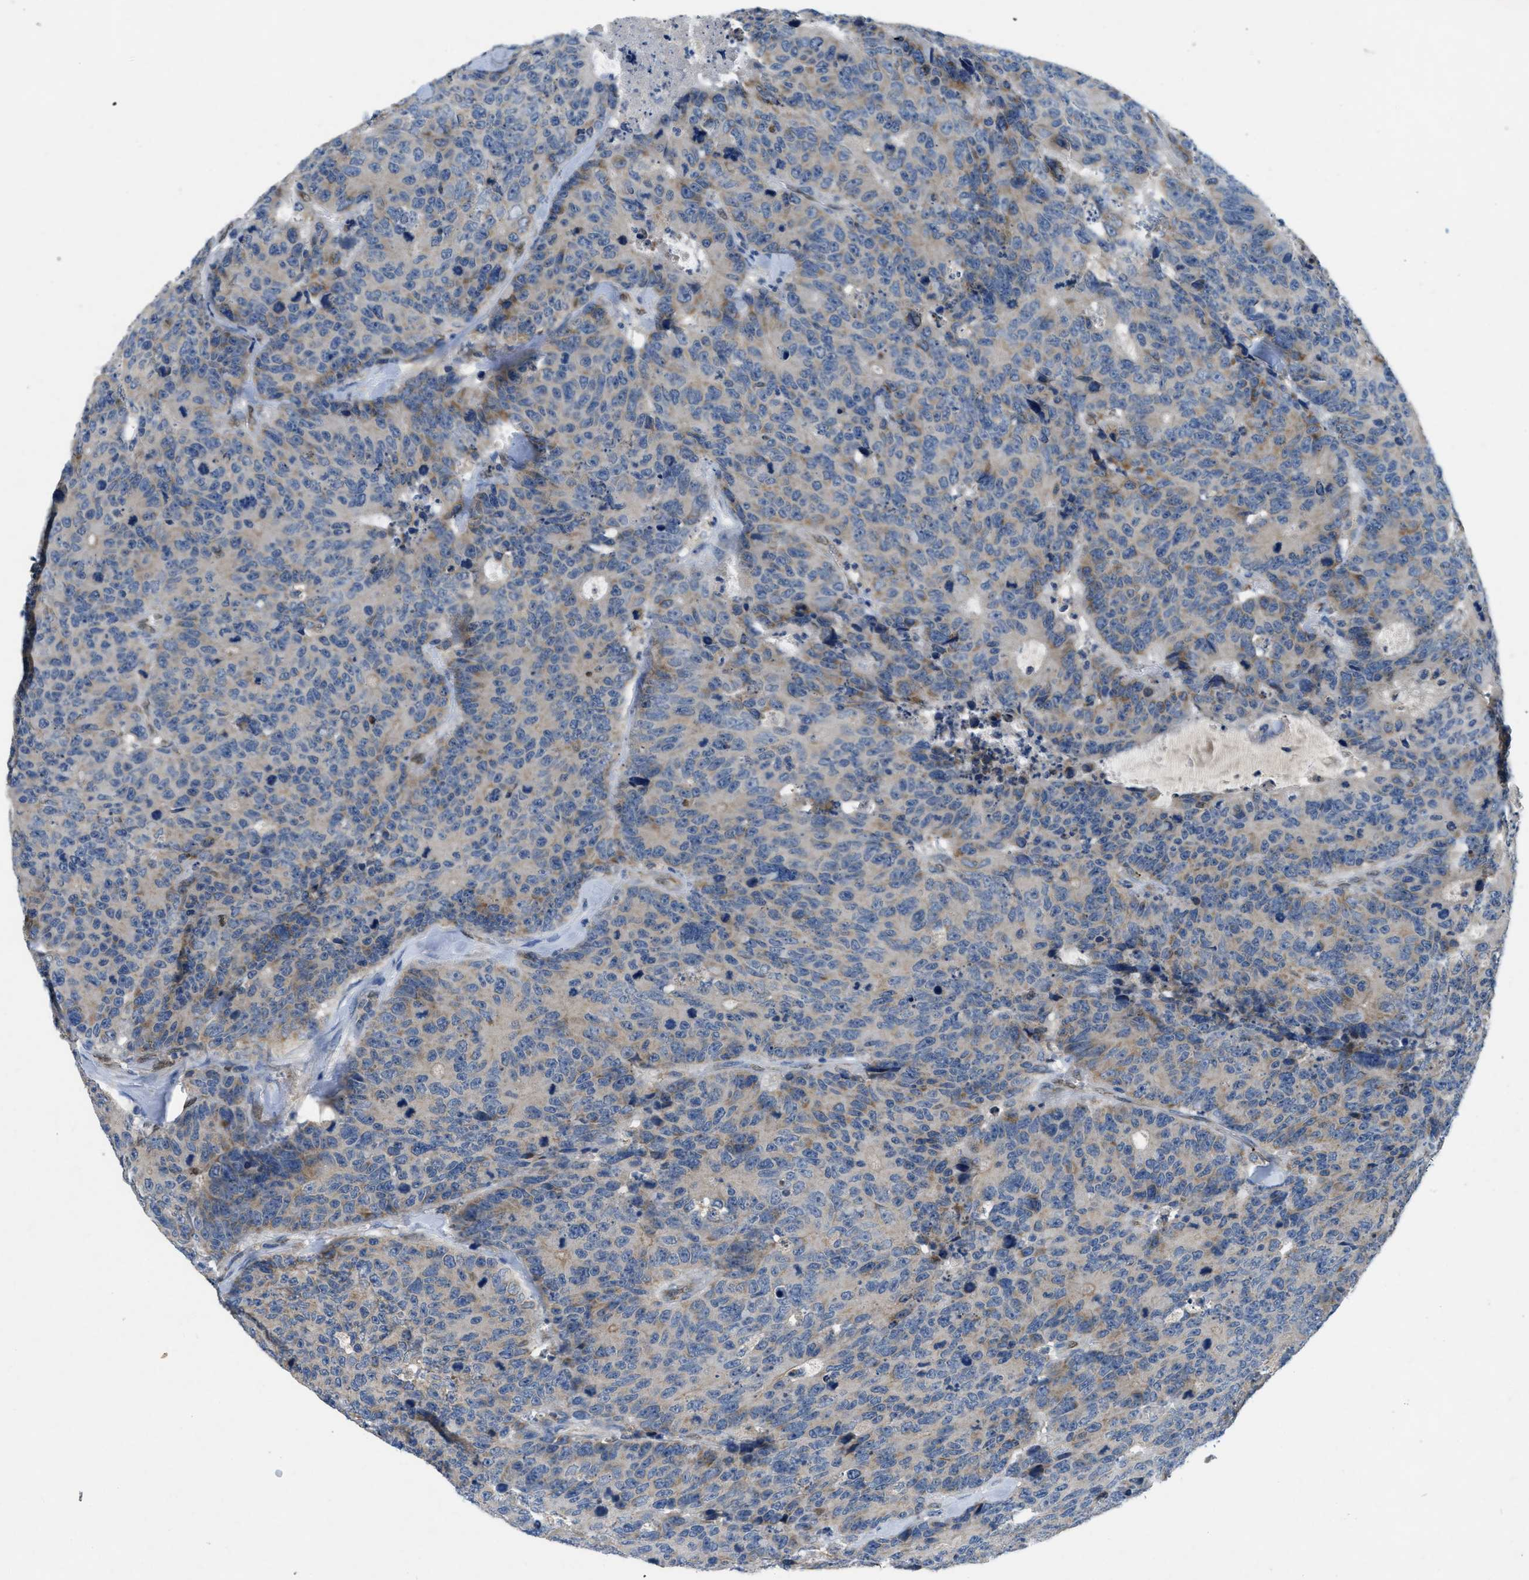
{"staining": {"intensity": "weak", "quantity": "25%-75%", "location": "cytoplasmic/membranous"}, "tissue": "colorectal cancer", "cell_type": "Tumor cells", "image_type": "cancer", "snomed": [{"axis": "morphology", "description": "Adenocarcinoma, NOS"}, {"axis": "topography", "description": "Colon"}], "caption": "A high-resolution image shows immunohistochemistry staining of colorectal adenocarcinoma, which demonstrates weak cytoplasmic/membranous positivity in approximately 25%-75% of tumor cells.", "gene": "PNKD", "patient": {"sex": "female", "age": 86}}